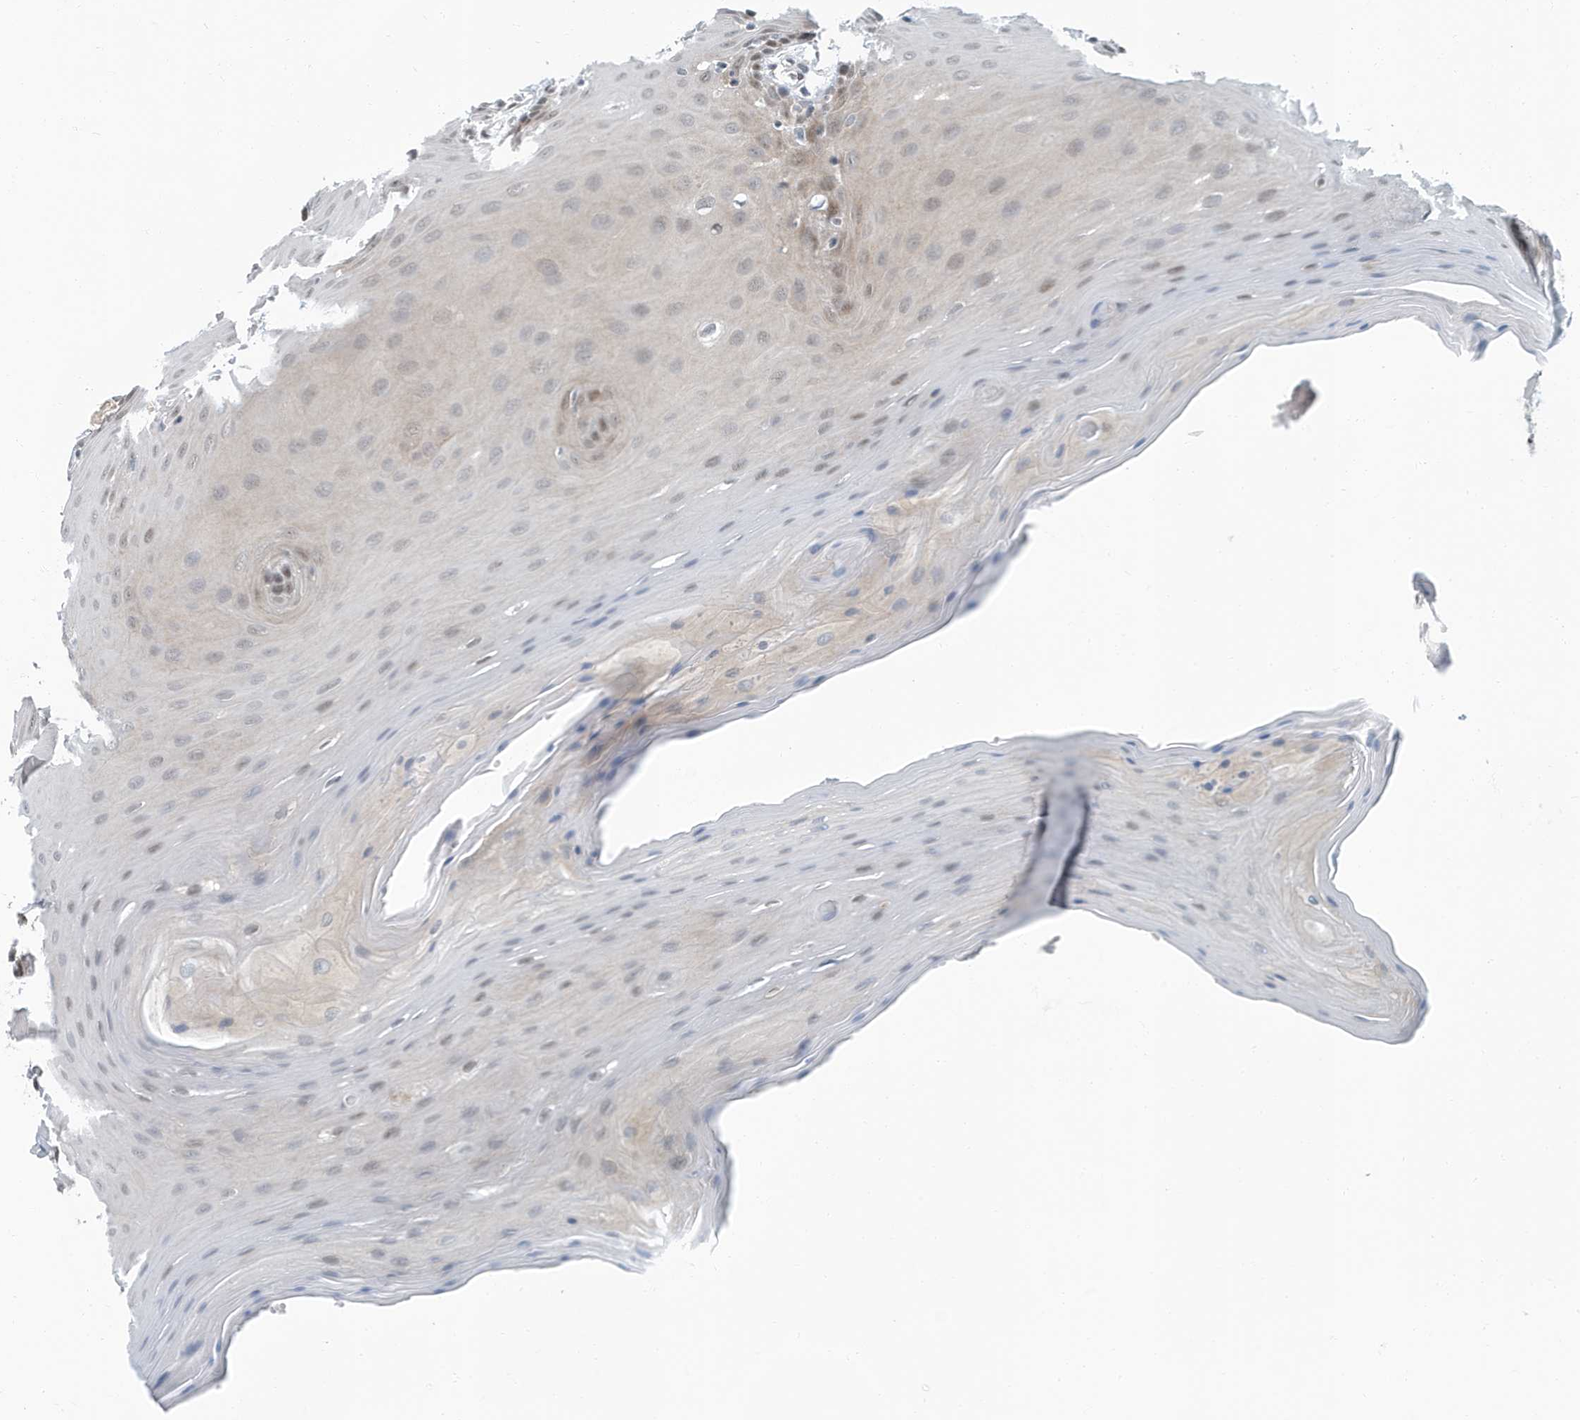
{"staining": {"intensity": "weak", "quantity": ">75%", "location": "nuclear"}, "tissue": "oral mucosa", "cell_type": "Squamous epithelial cells", "image_type": "normal", "snomed": [{"axis": "morphology", "description": "Normal tissue, NOS"}, {"axis": "morphology", "description": "Squamous cell carcinoma, NOS"}, {"axis": "topography", "description": "Skeletal muscle"}, {"axis": "topography", "description": "Oral tissue"}, {"axis": "topography", "description": "Salivary gland"}, {"axis": "topography", "description": "Head-Neck"}], "caption": "This photomicrograph shows IHC staining of normal human oral mucosa, with low weak nuclear expression in approximately >75% of squamous epithelial cells.", "gene": "KIF15", "patient": {"sex": "male", "age": 54}}